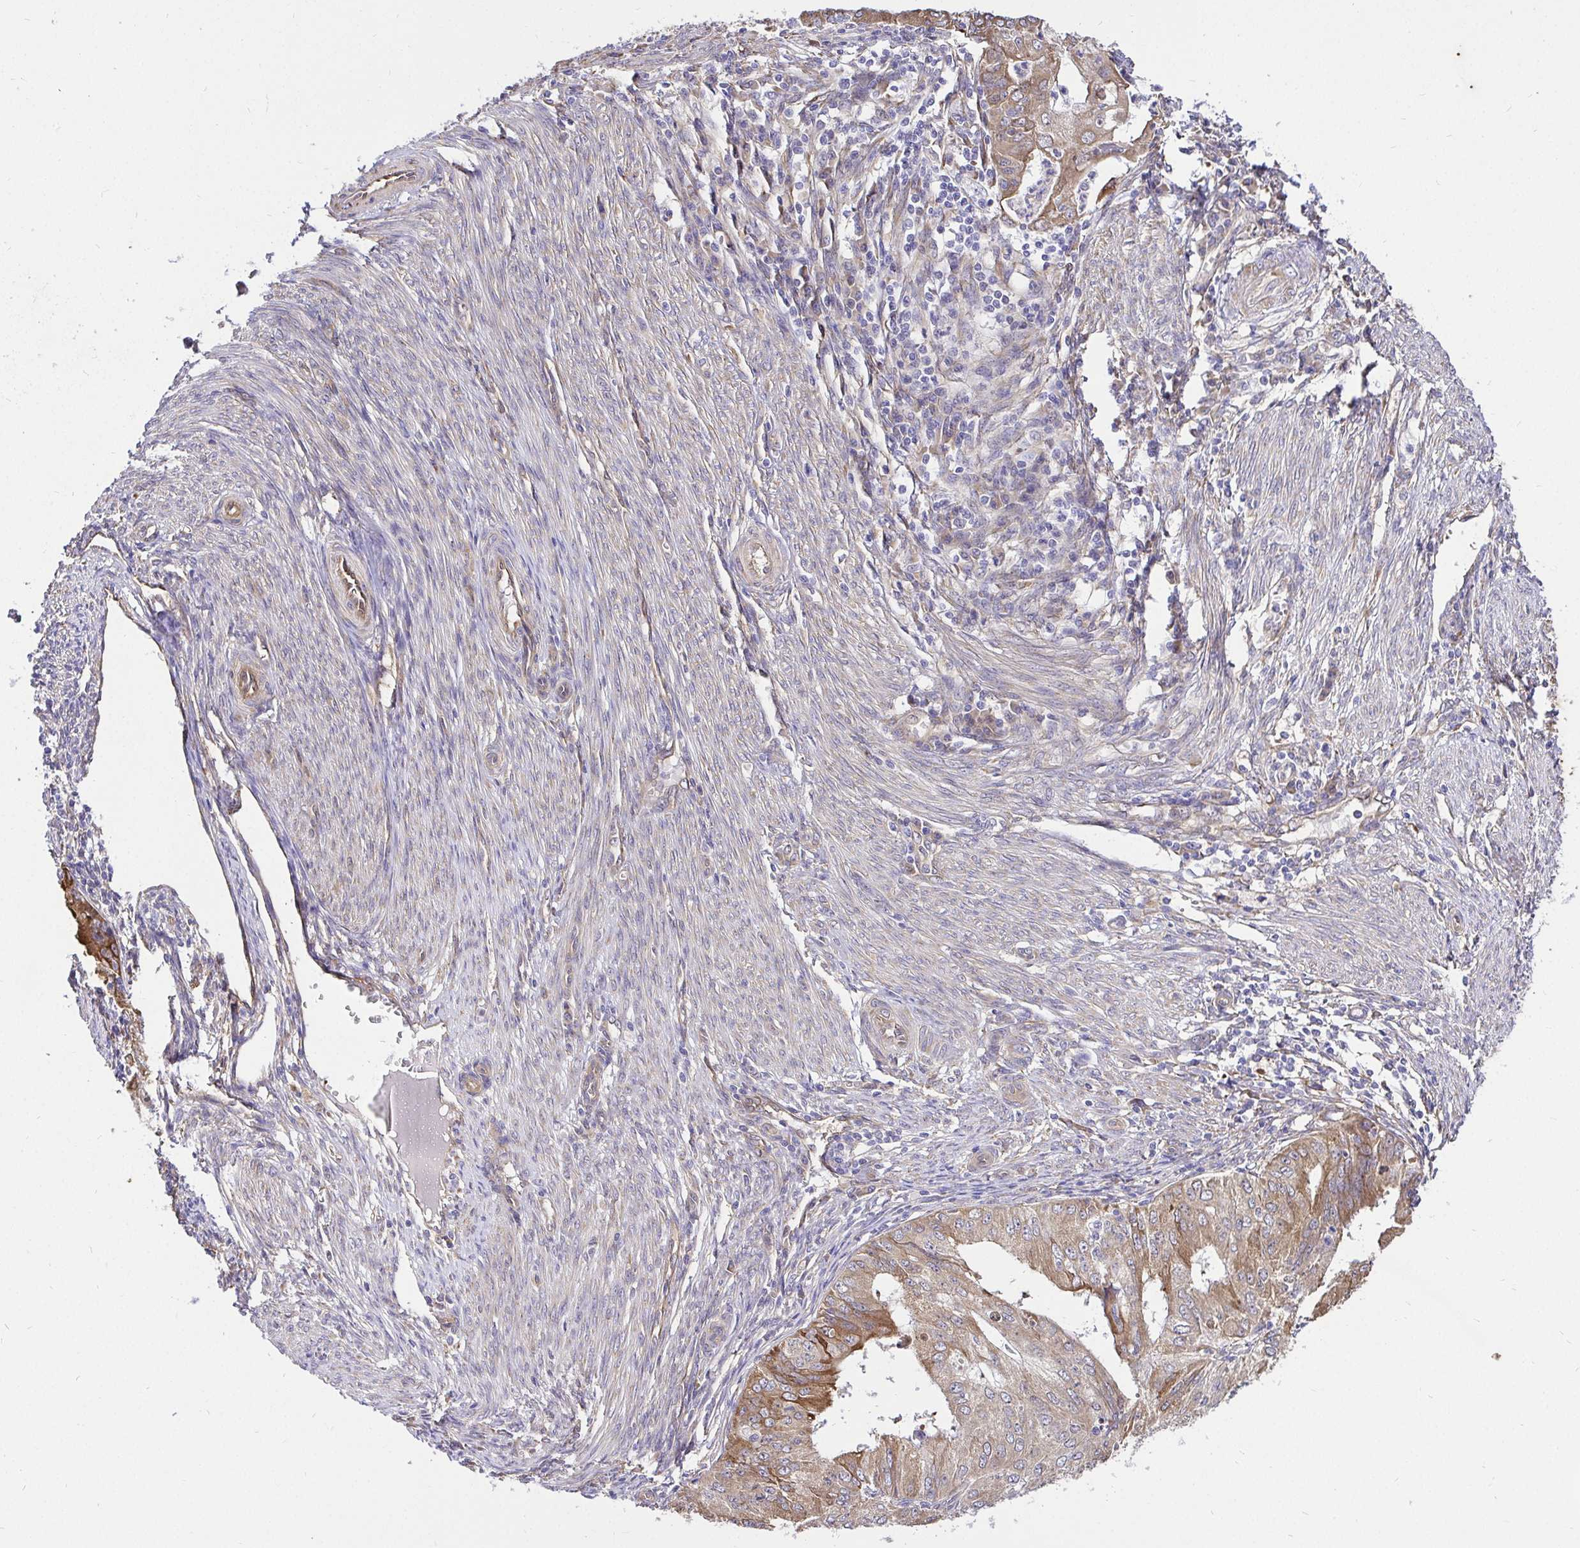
{"staining": {"intensity": "moderate", "quantity": ">75%", "location": "cytoplasmic/membranous"}, "tissue": "endometrial cancer", "cell_type": "Tumor cells", "image_type": "cancer", "snomed": [{"axis": "morphology", "description": "Adenocarcinoma, NOS"}, {"axis": "topography", "description": "Endometrium"}], "caption": "IHC image of neoplastic tissue: human endometrial adenocarcinoma stained using immunohistochemistry (IHC) displays medium levels of moderate protein expression localized specifically in the cytoplasmic/membranous of tumor cells, appearing as a cytoplasmic/membranous brown color.", "gene": "CCDC122", "patient": {"sex": "female", "age": 50}}